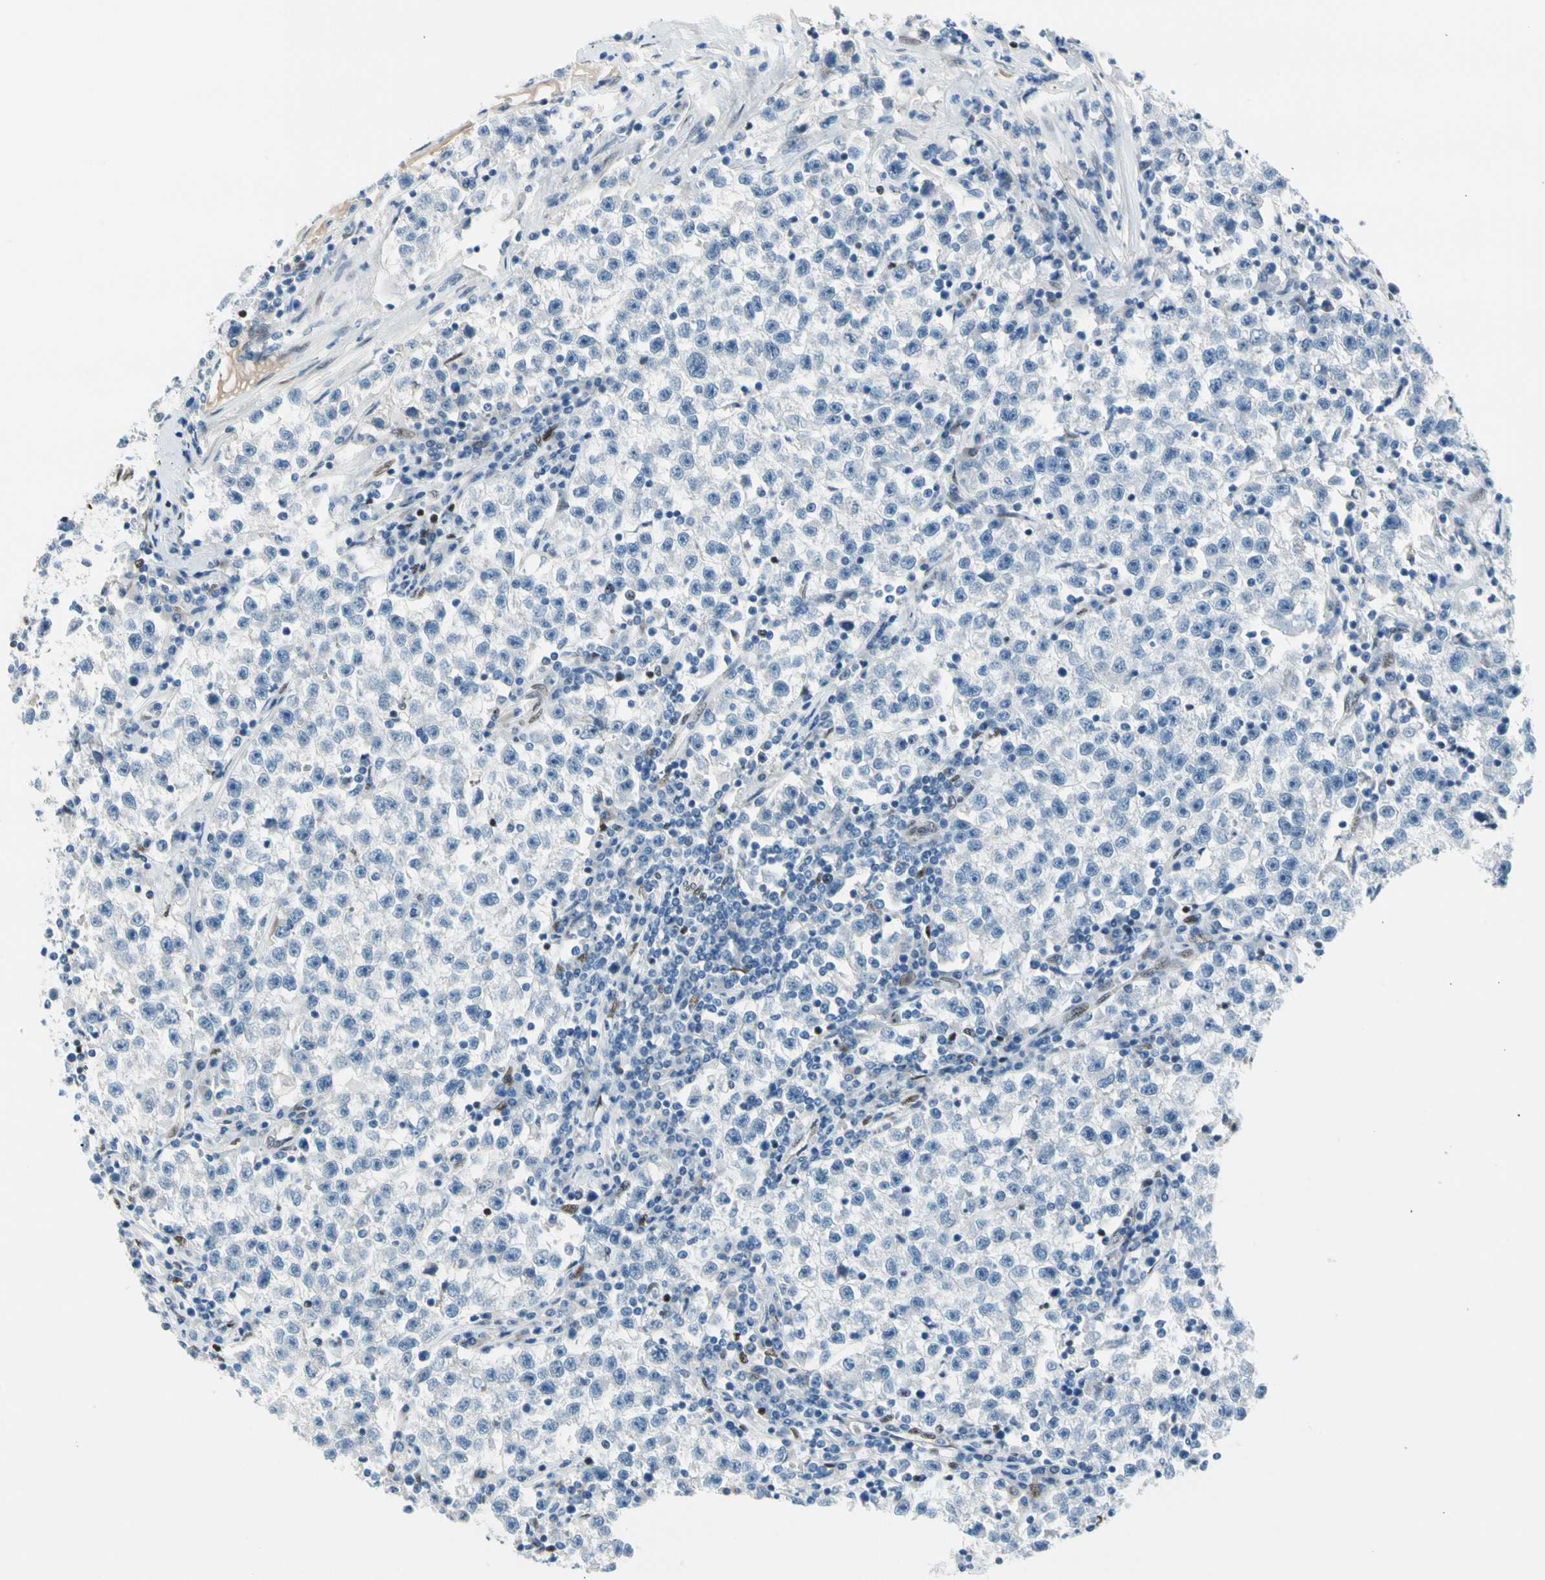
{"staining": {"intensity": "negative", "quantity": "none", "location": "none"}, "tissue": "testis cancer", "cell_type": "Tumor cells", "image_type": "cancer", "snomed": [{"axis": "morphology", "description": "Seminoma, NOS"}, {"axis": "topography", "description": "Testis"}], "caption": "Tumor cells are negative for brown protein staining in testis cancer.", "gene": "NFIA", "patient": {"sex": "male", "age": 22}}